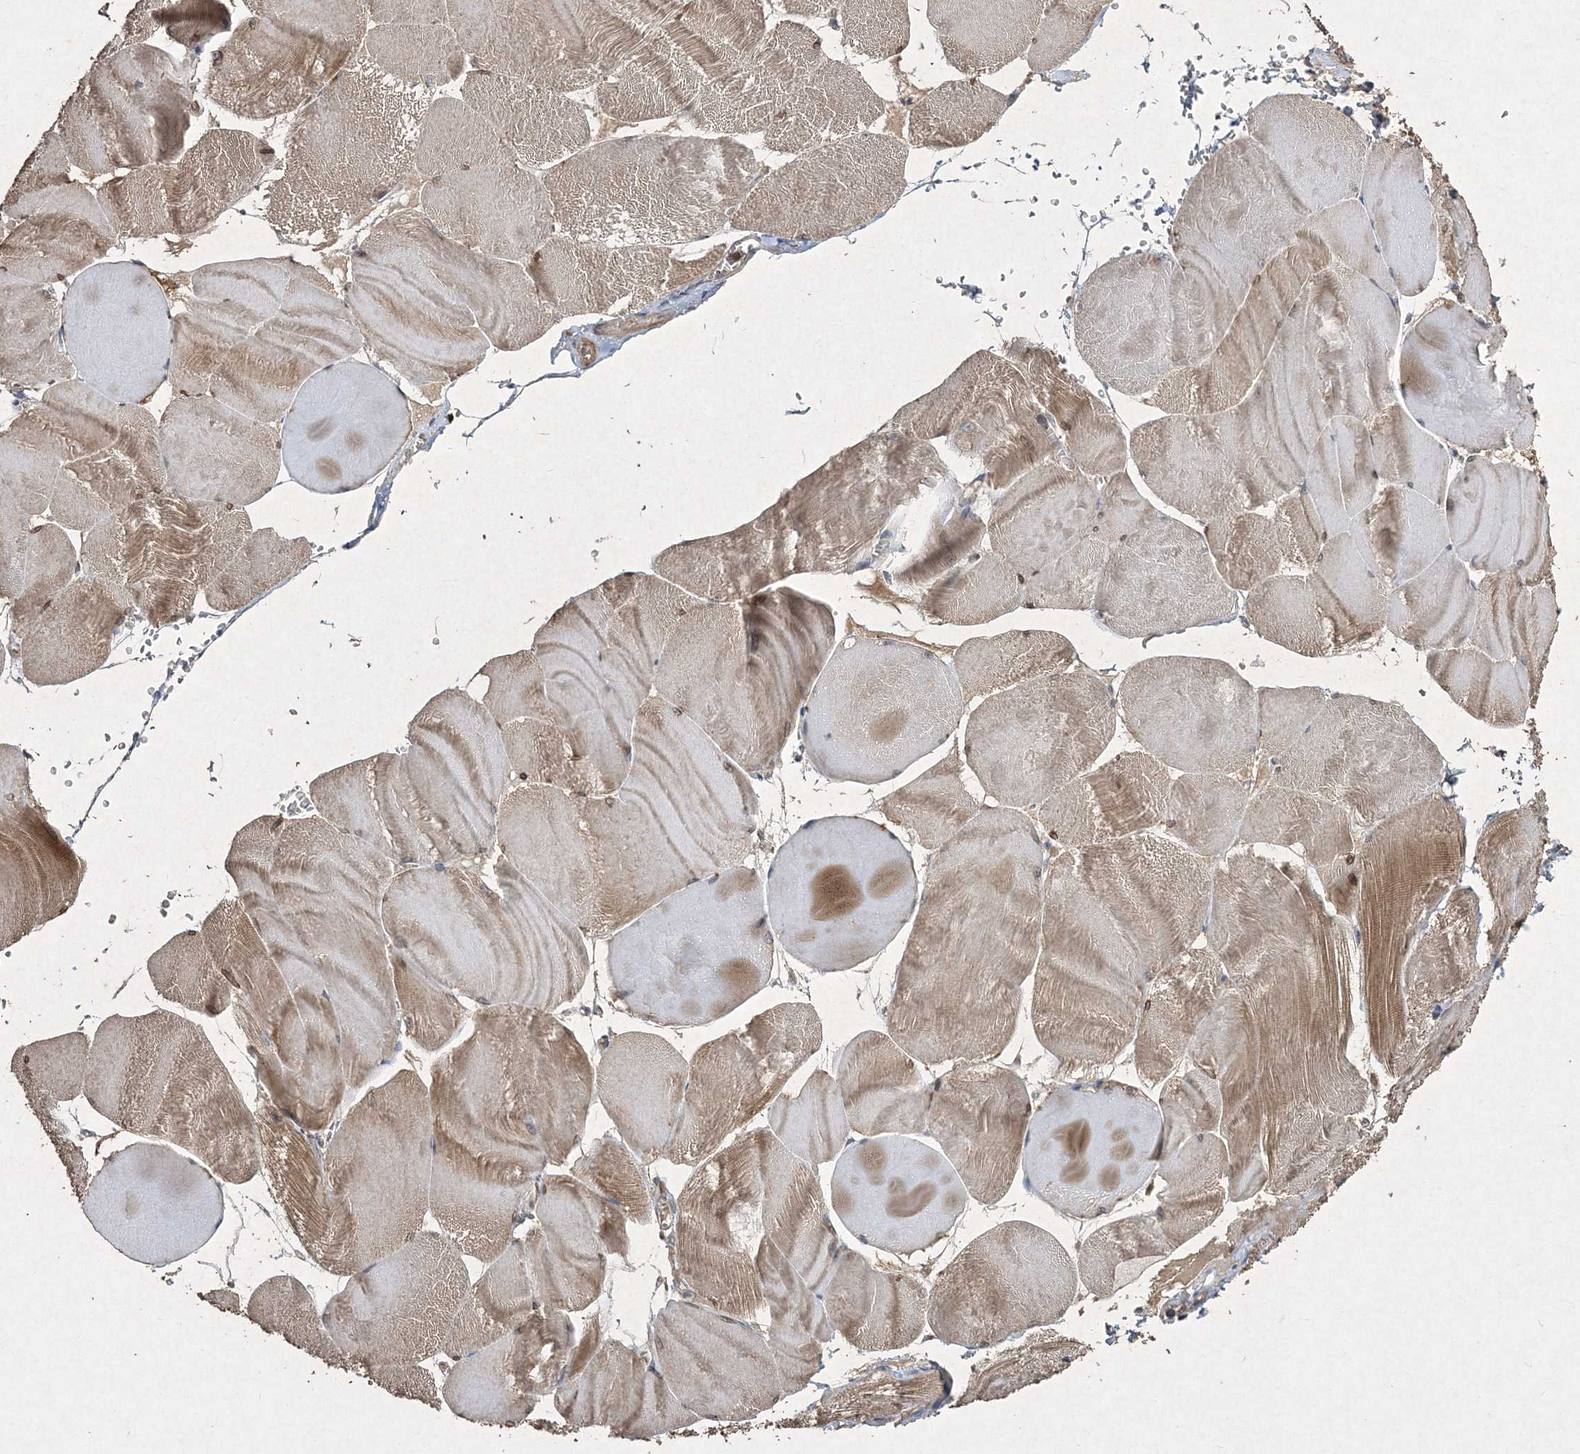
{"staining": {"intensity": "moderate", "quantity": "25%-75%", "location": "cytoplasmic/membranous"}, "tissue": "skeletal muscle", "cell_type": "Myocytes", "image_type": "normal", "snomed": [{"axis": "morphology", "description": "Normal tissue, NOS"}, {"axis": "morphology", "description": "Basal cell carcinoma"}, {"axis": "topography", "description": "Skeletal muscle"}], "caption": "This photomicrograph reveals benign skeletal muscle stained with IHC to label a protein in brown. The cytoplasmic/membranous of myocytes show moderate positivity for the protein. Nuclei are counter-stained blue.", "gene": "GRSF1", "patient": {"sex": "female", "age": 64}}